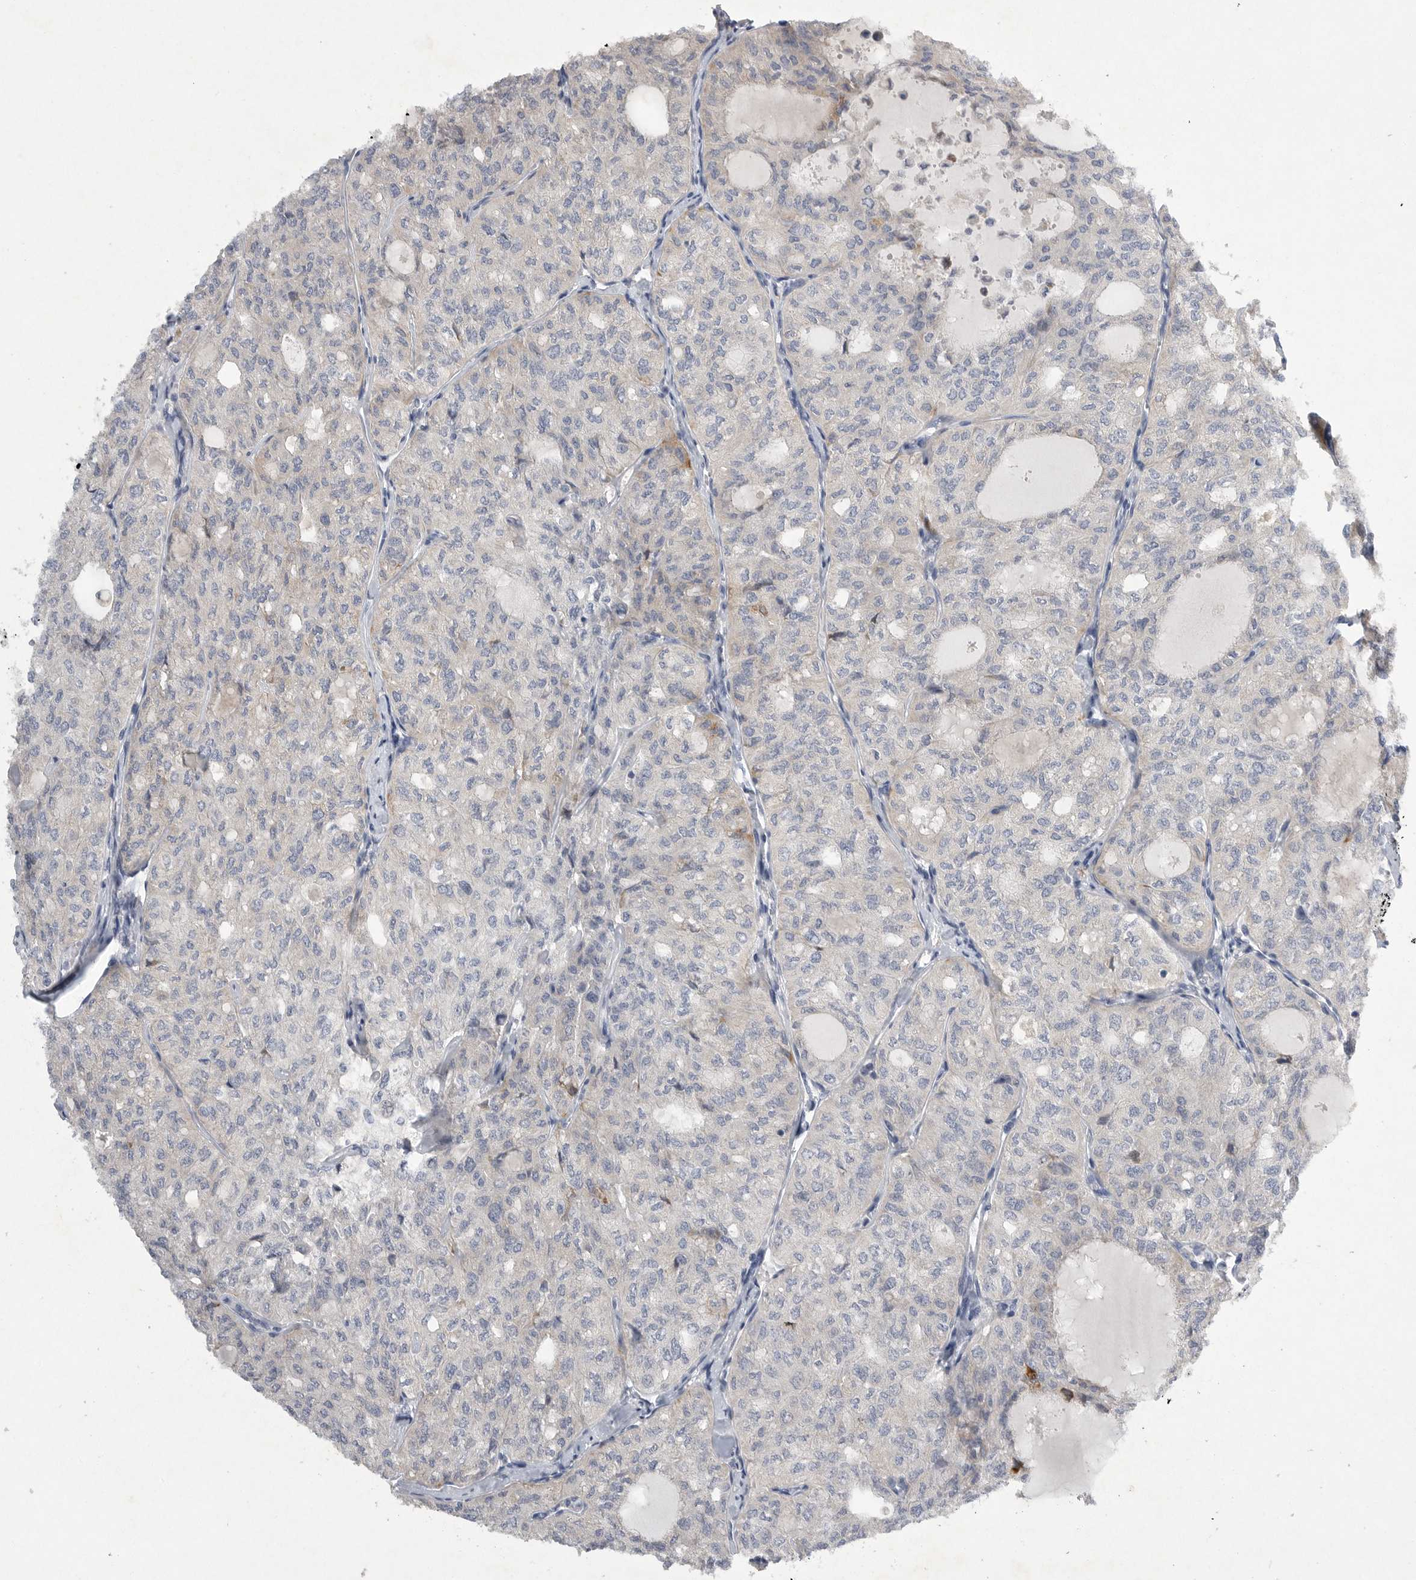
{"staining": {"intensity": "negative", "quantity": "none", "location": "none"}, "tissue": "thyroid cancer", "cell_type": "Tumor cells", "image_type": "cancer", "snomed": [{"axis": "morphology", "description": "Follicular adenoma carcinoma, NOS"}, {"axis": "topography", "description": "Thyroid gland"}], "caption": "Photomicrograph shows no protein staining in tumor cells of thyroid follicular adenoma carcinoma tissue. (Immunohistochemistry (ihc), brightfield microscopy, high magnification).", "gene": "EDEM3", "patient": {"sex": "male", "age": 75}}